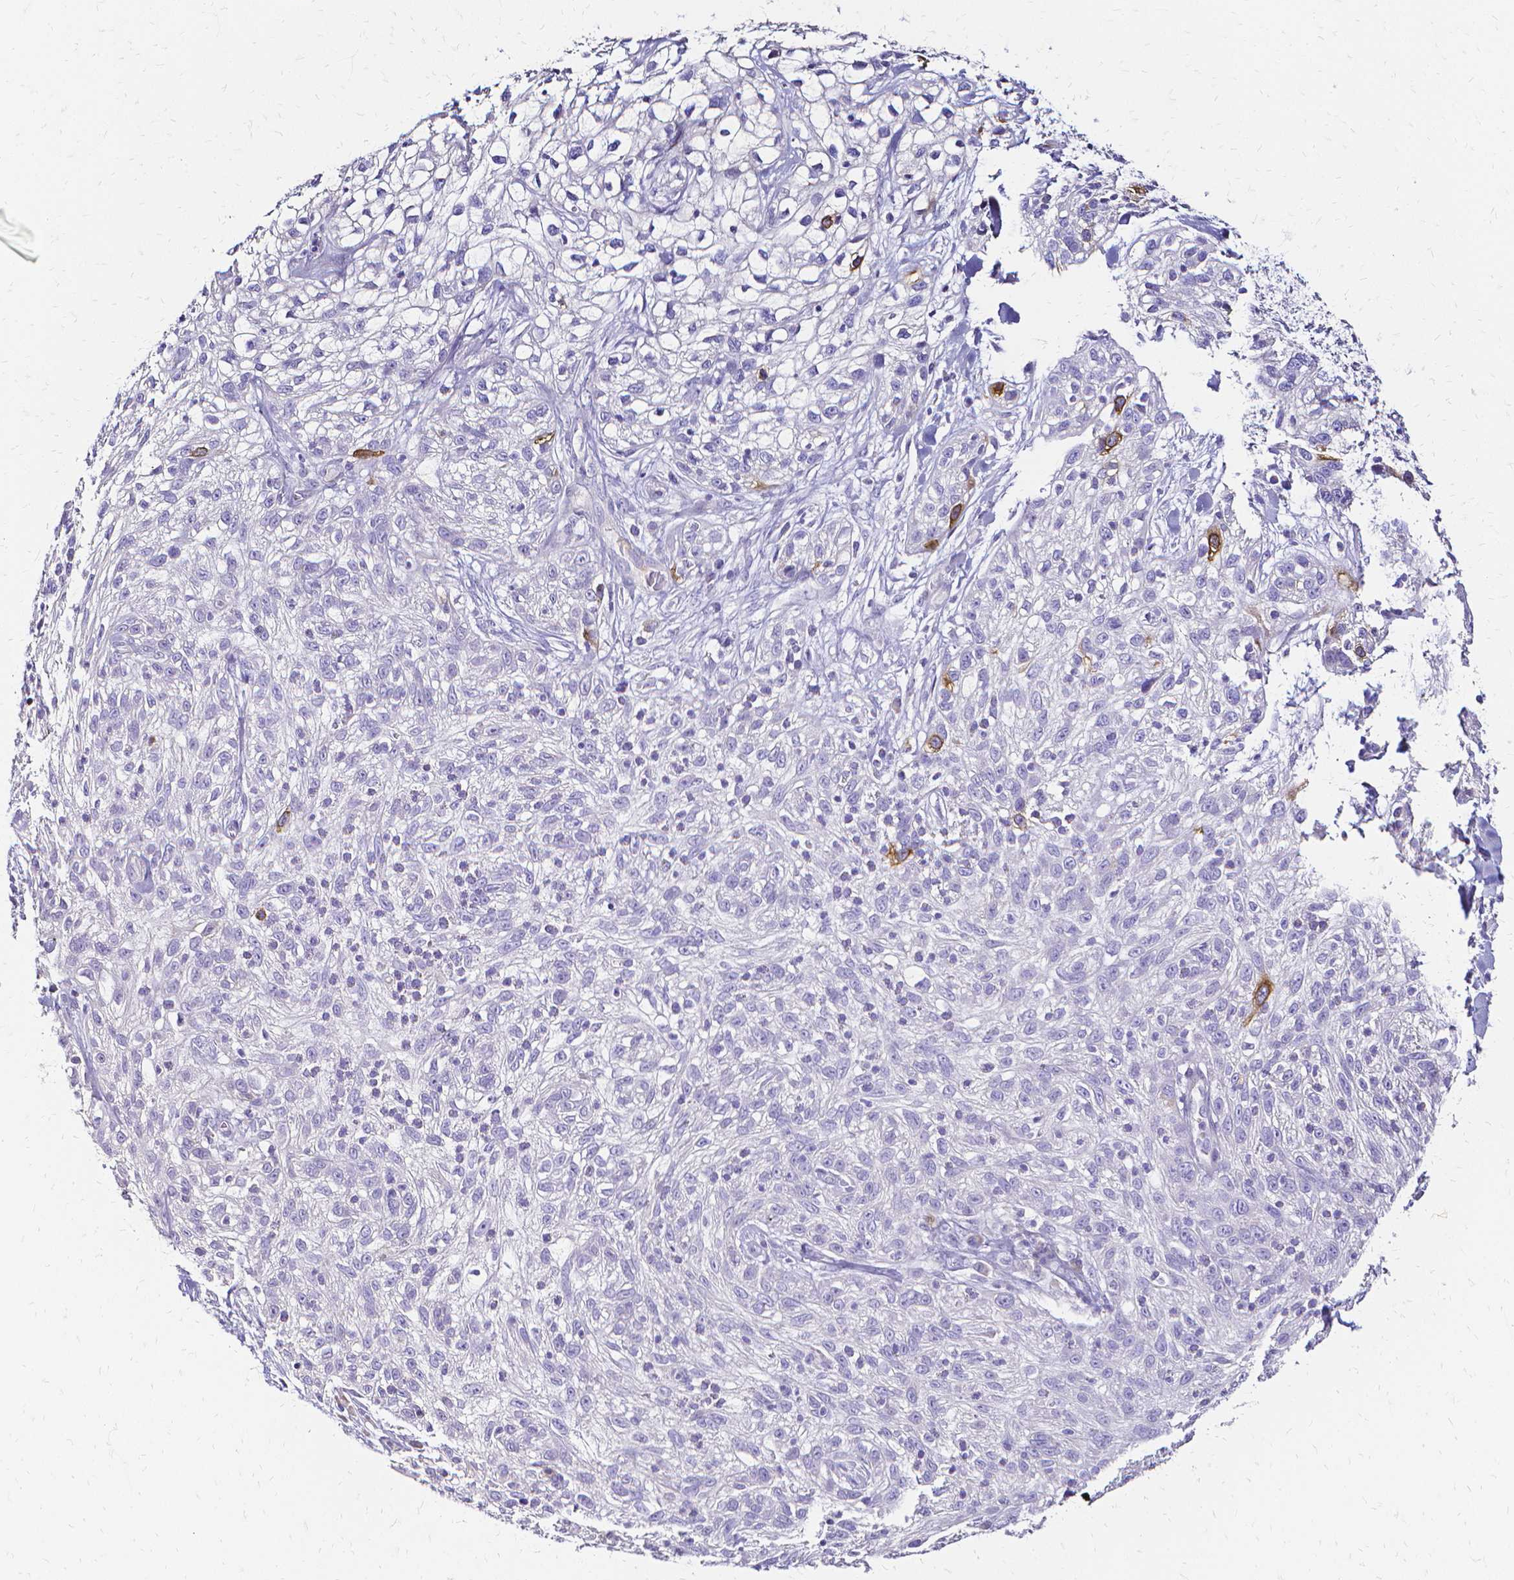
{"staining": {"intensity": "moderate", "quantity": "<25%", "location": "cytoplasmic/membranous"}, "tissue": "skin cancer", "cell_type": "Tumor cells", "image_type": "cancer", "snomed": [{"axis": "morphology", "description": "Squamous cell carcinoma, NOS"}, {"axis": "topography", "description": "Skin"}], "caption": "Human skin squamous cell carcinoma stained with a brown dye displays moderate cytoplasmic/membranous positive expression in approximately <25% of tumor cells.", "gene": "CCNB1", "patient": {"sex": "male", "age": 82}}